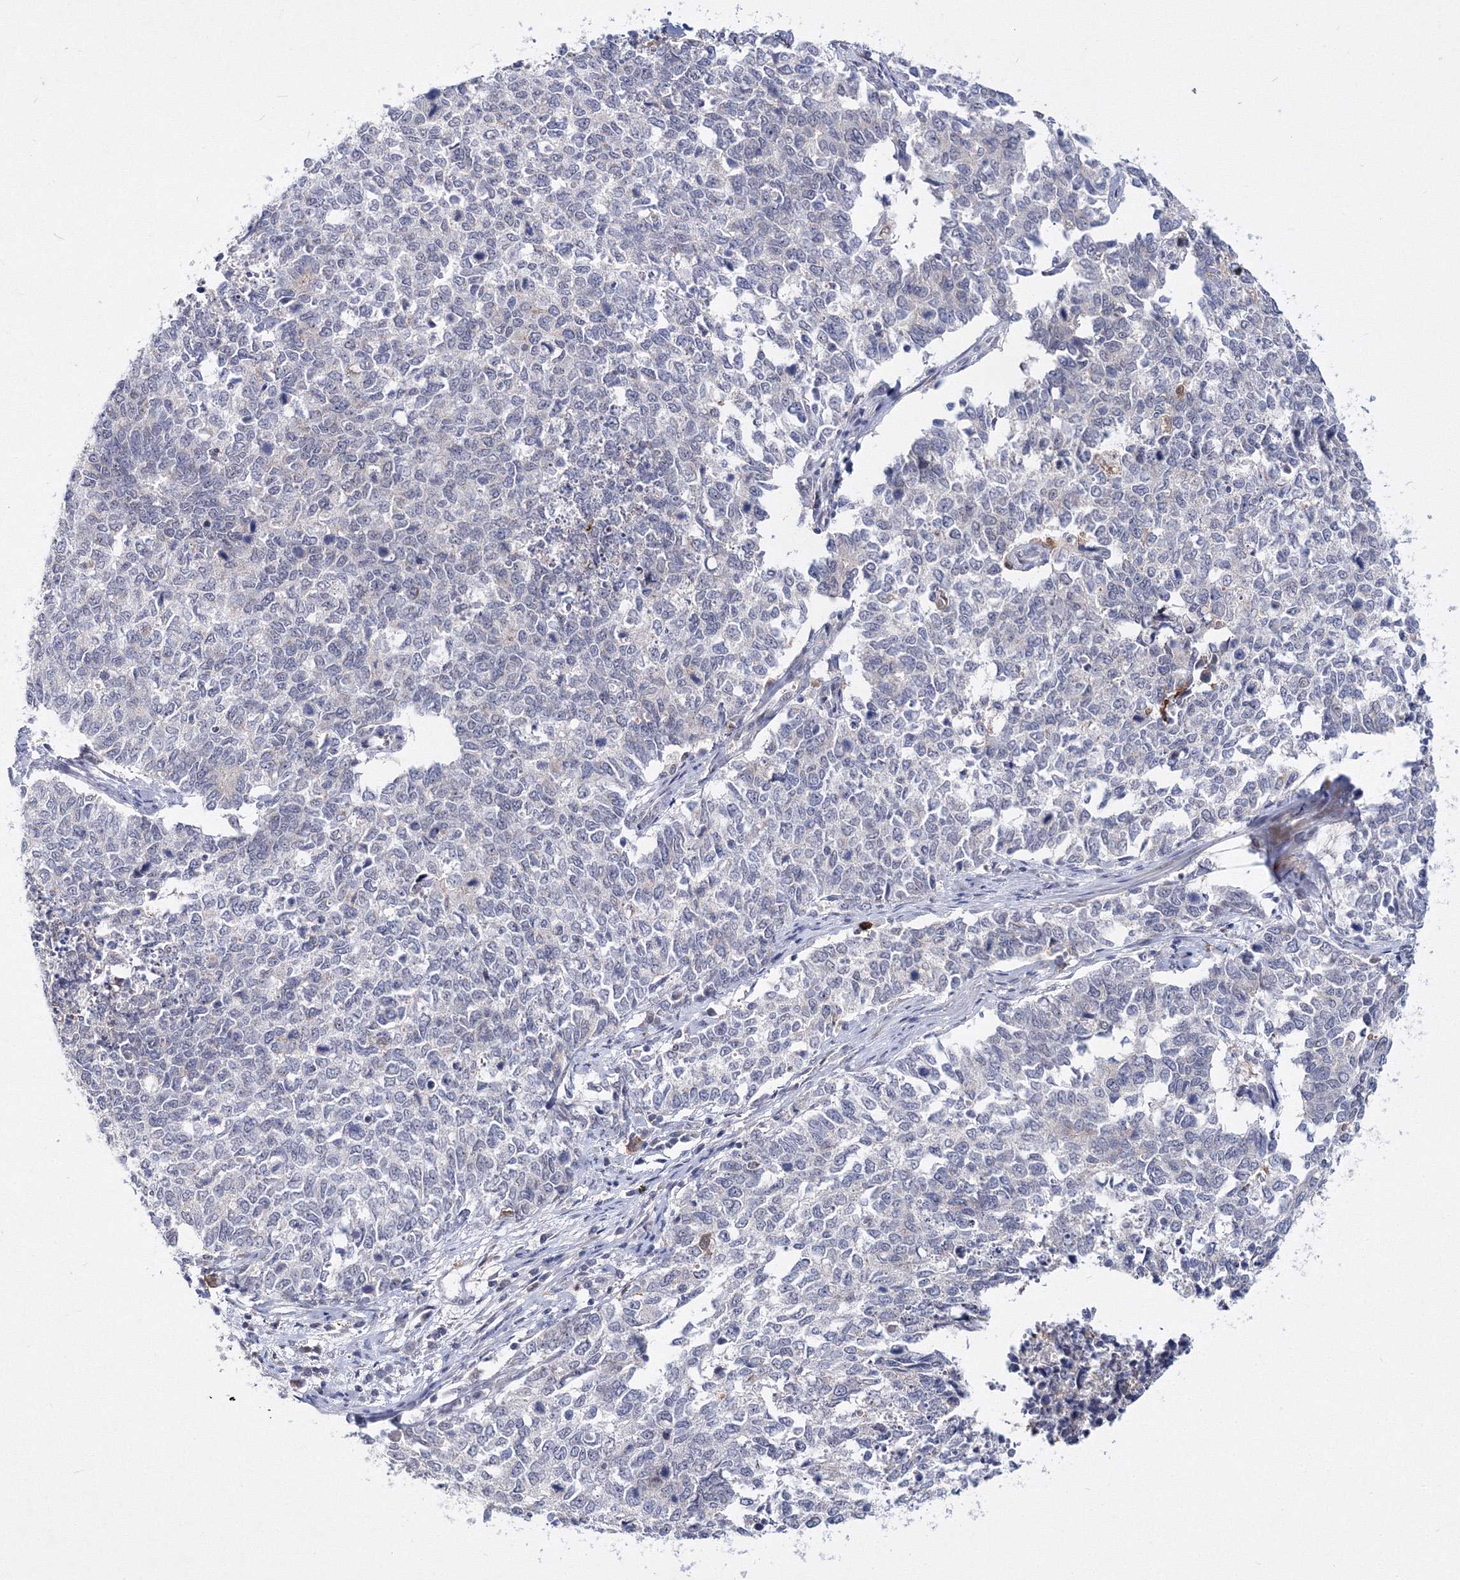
{"staining": {"intensity": "negative", "quantity": "none", "location": "none"}, "tissue": "cervical cancer", "cell_type": "Tumor cells", "image_type": "cancer", "snomed": [{"axis": "morphology", "description": "Squamous cell carcinoma, NOS"}, {"axis": "topography", "description": "Cervix"}], "caption": "Tumor cells are negative for brown protein staining in squamous cell carcinoma (cervical).", "gene": "C11orf52", "patient": {"sex": "female", "age": 63}}